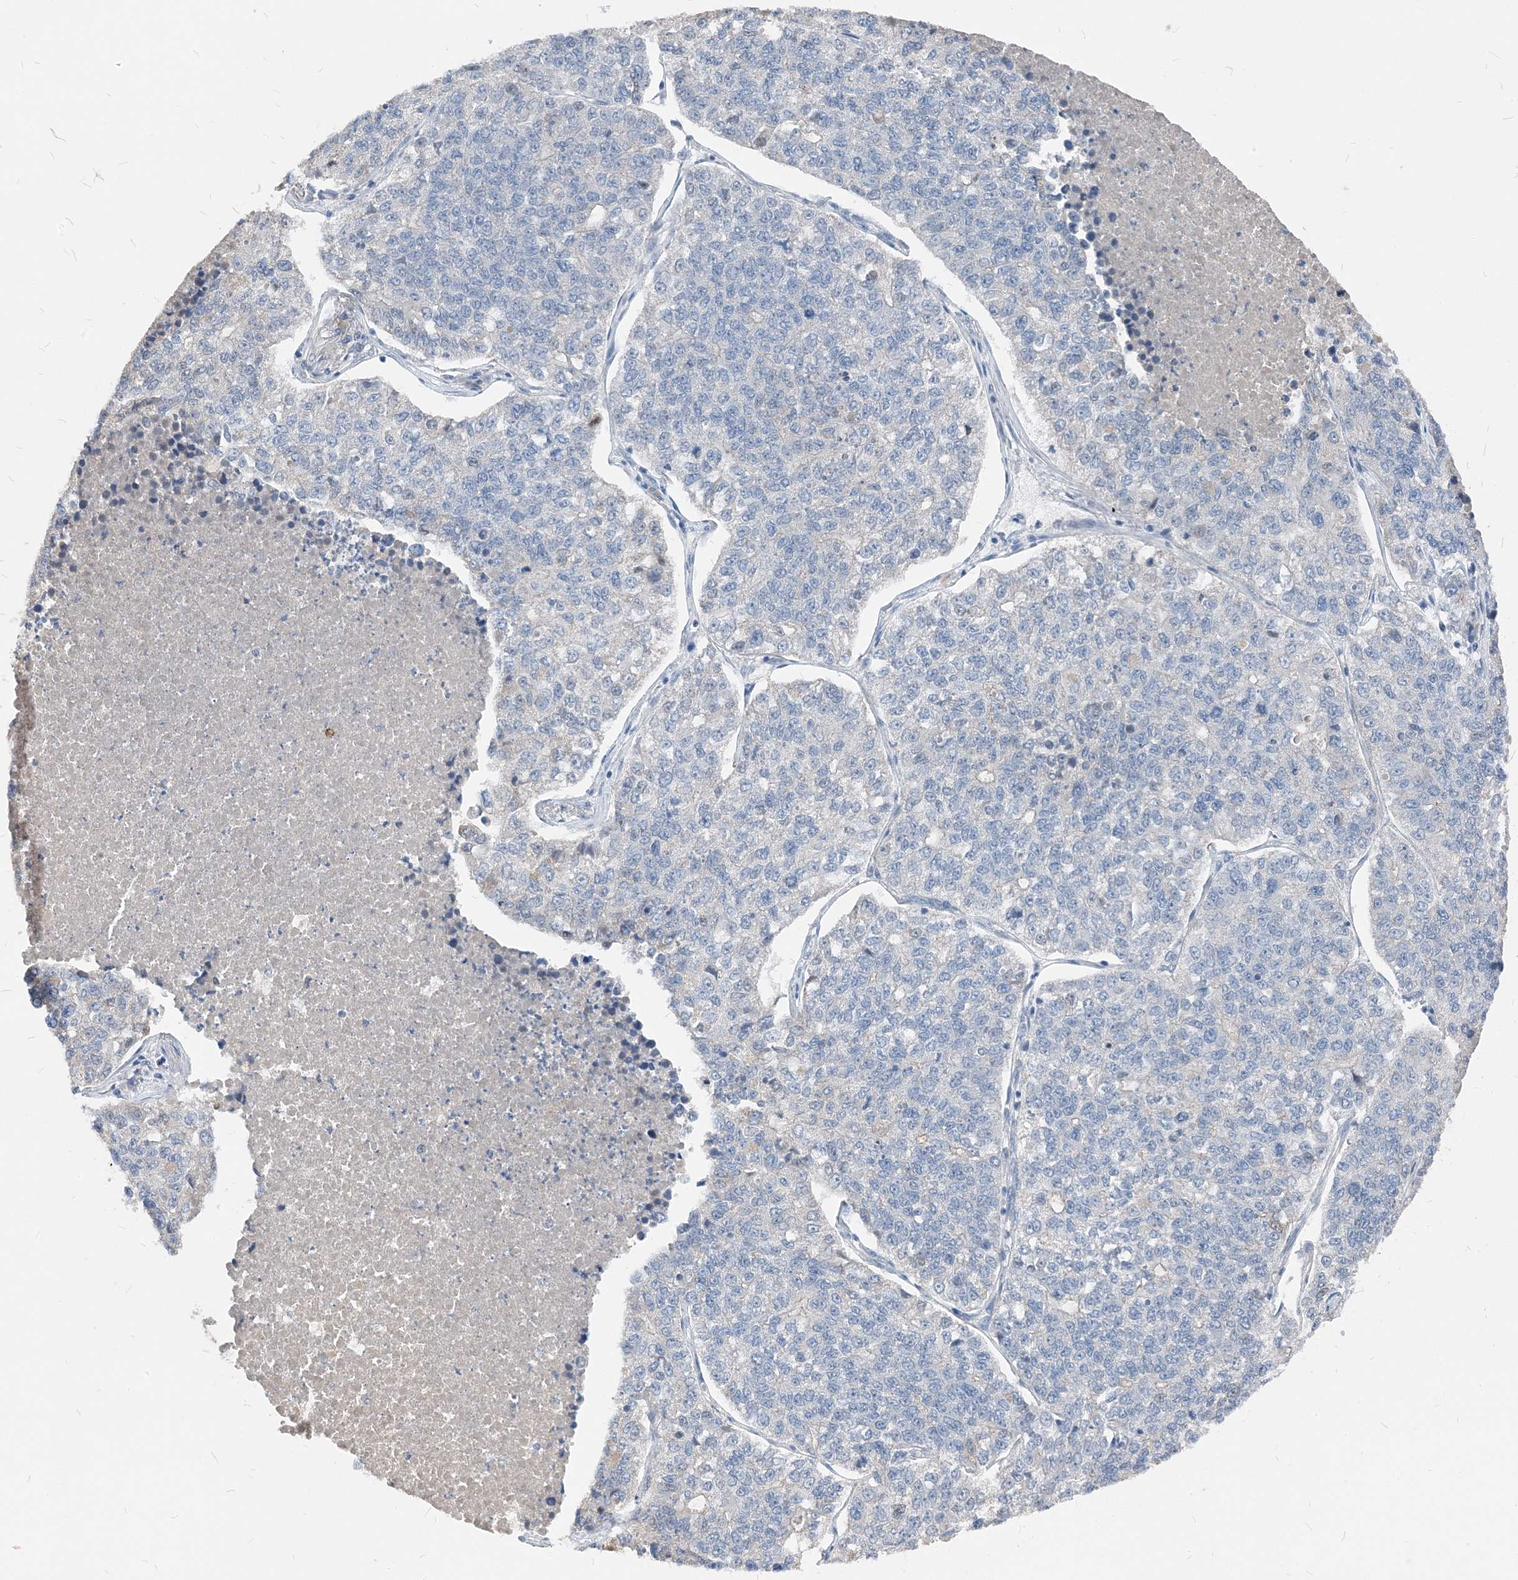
{"staining": {"intensity": "negative", "quantity": "none", "location": "none"}, "tissue": "lung cancer", "cell_type": "Tumor cells", "image_type": "cancer", "snomed": [{"axis": "morphology", "description": "Adenocarcinoma, NOS"}, {"axis": "topography", "description": "Lung"}], "caption": "Immunohistochemistry photomicrograph of neoplastic tissue: lung cancer stained with DAB shows no significant protein positivity in tumor cells. (DAB IHC with hematoxylin counter stain).", "gene": "NCOA7", "patient": {"sex": "male", "age": 49}}